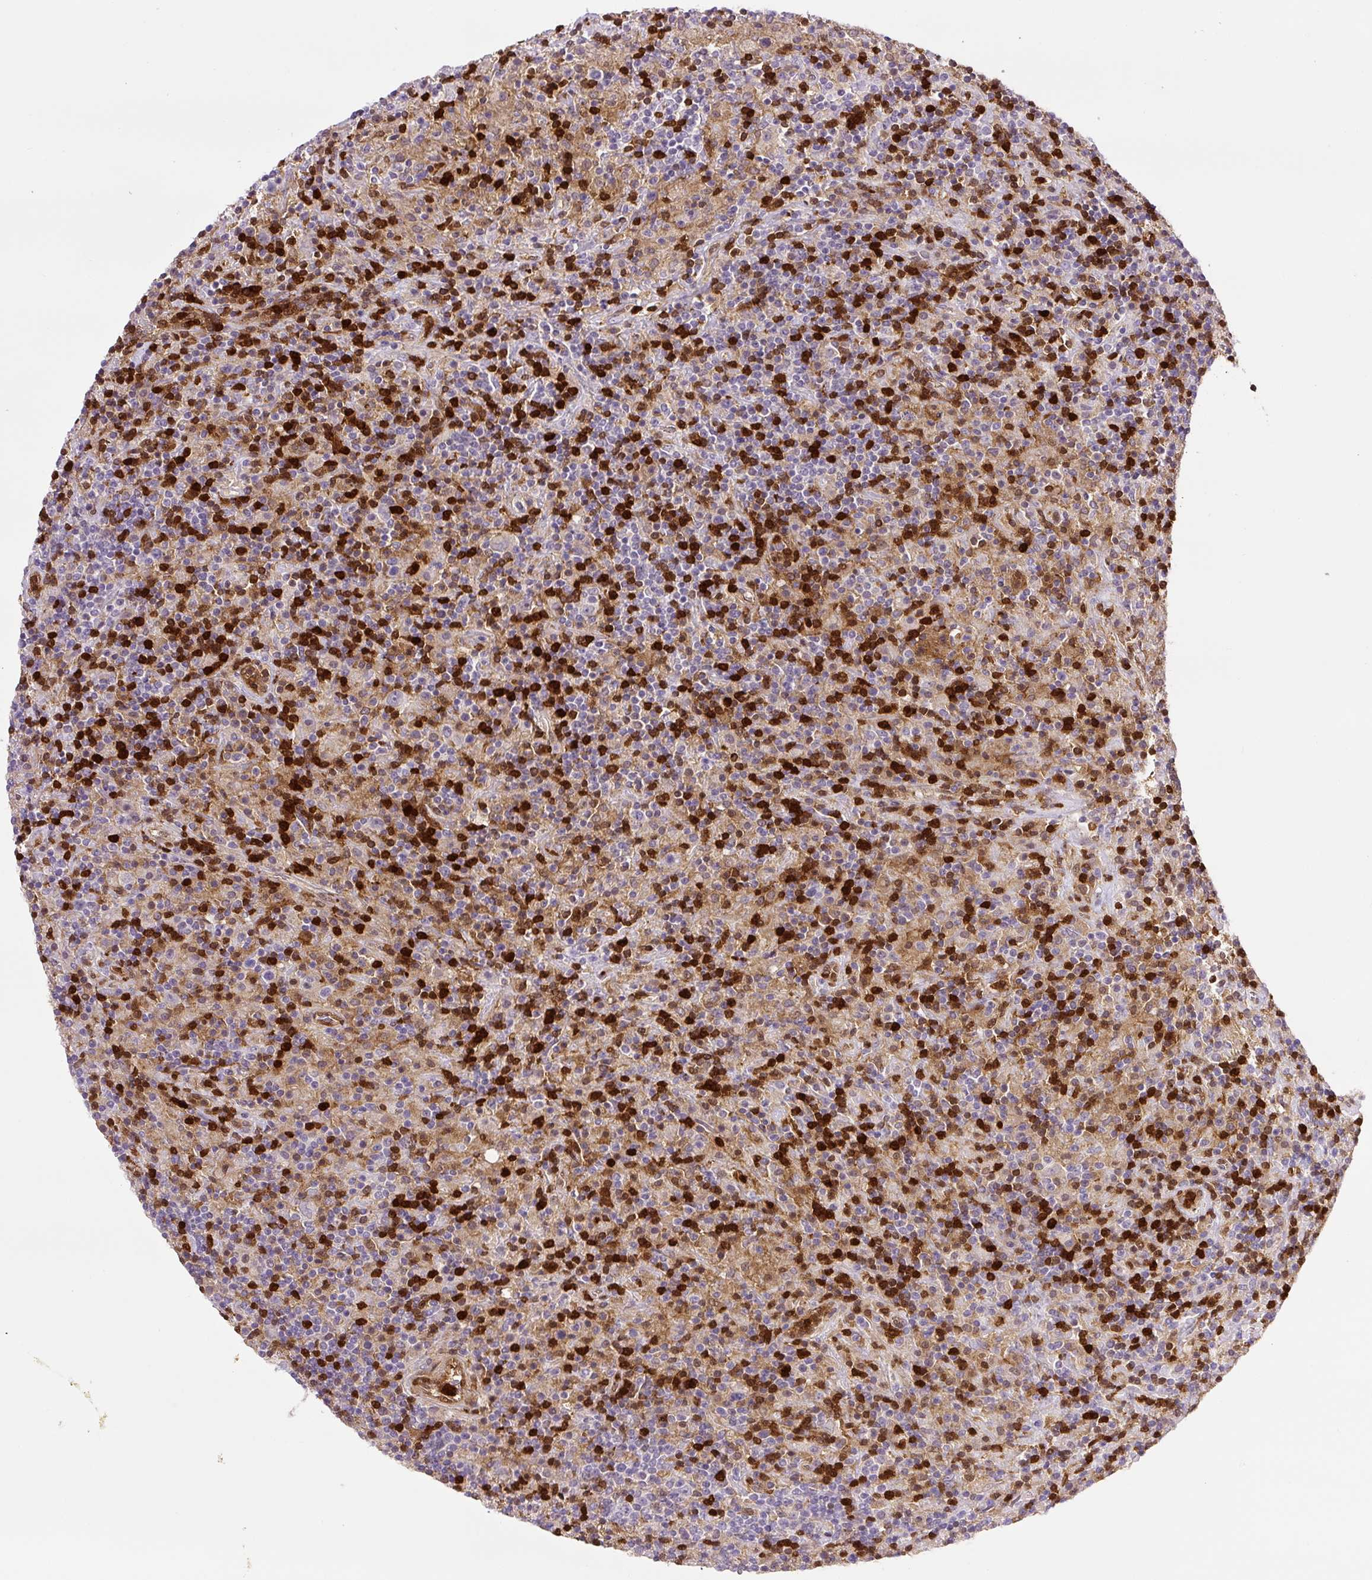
{"staining": {"intensity": "negative", "quantity": "none", "location": "none"}, "tissue": "lymphoma", "cell_type": "Tumor cells", "image_type": "cancer", "snomed": [{"axis": "morphology", "description": "Hodgkin's disease, NOS"}, {"axis": "topography", "description": "Lymph node"}], "caption": "DAB immunohistochemical staining of human lymphoma shows no significant positivity in tumor cells. (Stains: DAB (3,3'-diaminobenzidine) IHC with hematoxylin counter stain, Microscopy: brightfield microscopy at high magnification).", "gene": "ANXA1", "patient": {"sex": "male", "age": 70}}